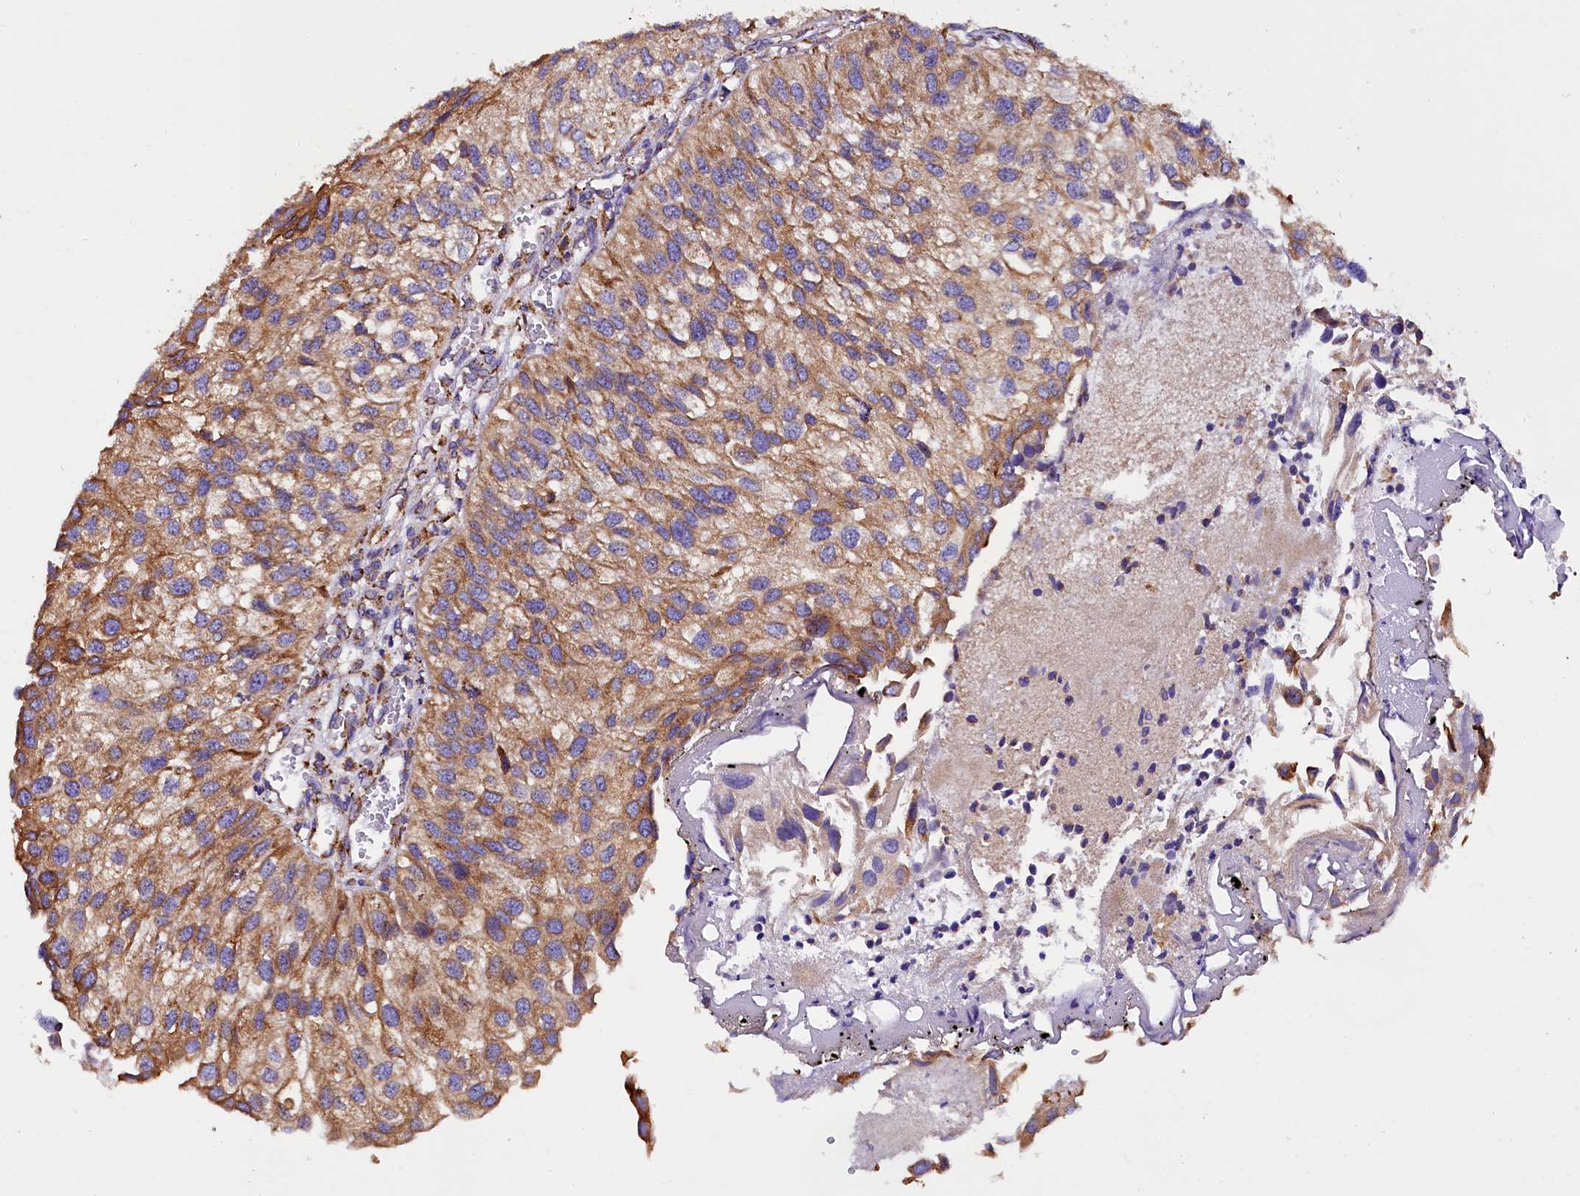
{"staining": {"intensity": "moderate", "quantity": ">75%", "location": "cytoplasmic/membranous"}, "tissue": "urothelial cancer", "cell_type": "Tumor cells", "image_type": "cancer", "snomed": [{"axis": "morphology", "description": "Urothelial carcinoma, Low grade"}, {"axis": "topography", "description": "Urinary bladder"}], "caption": "High-magnification brightfield microscopy of urothelial cancer stained with DAB (3,3'-diaminobenzidine) (brown) and counterstained with hematoxylin (blue). tumor cells exhibit moderate cytoplasmic/membranous expression is identified in approximately>75% of cells.", "gene": "CAPS2", "patient": {"sex": "female", "age": 89}}